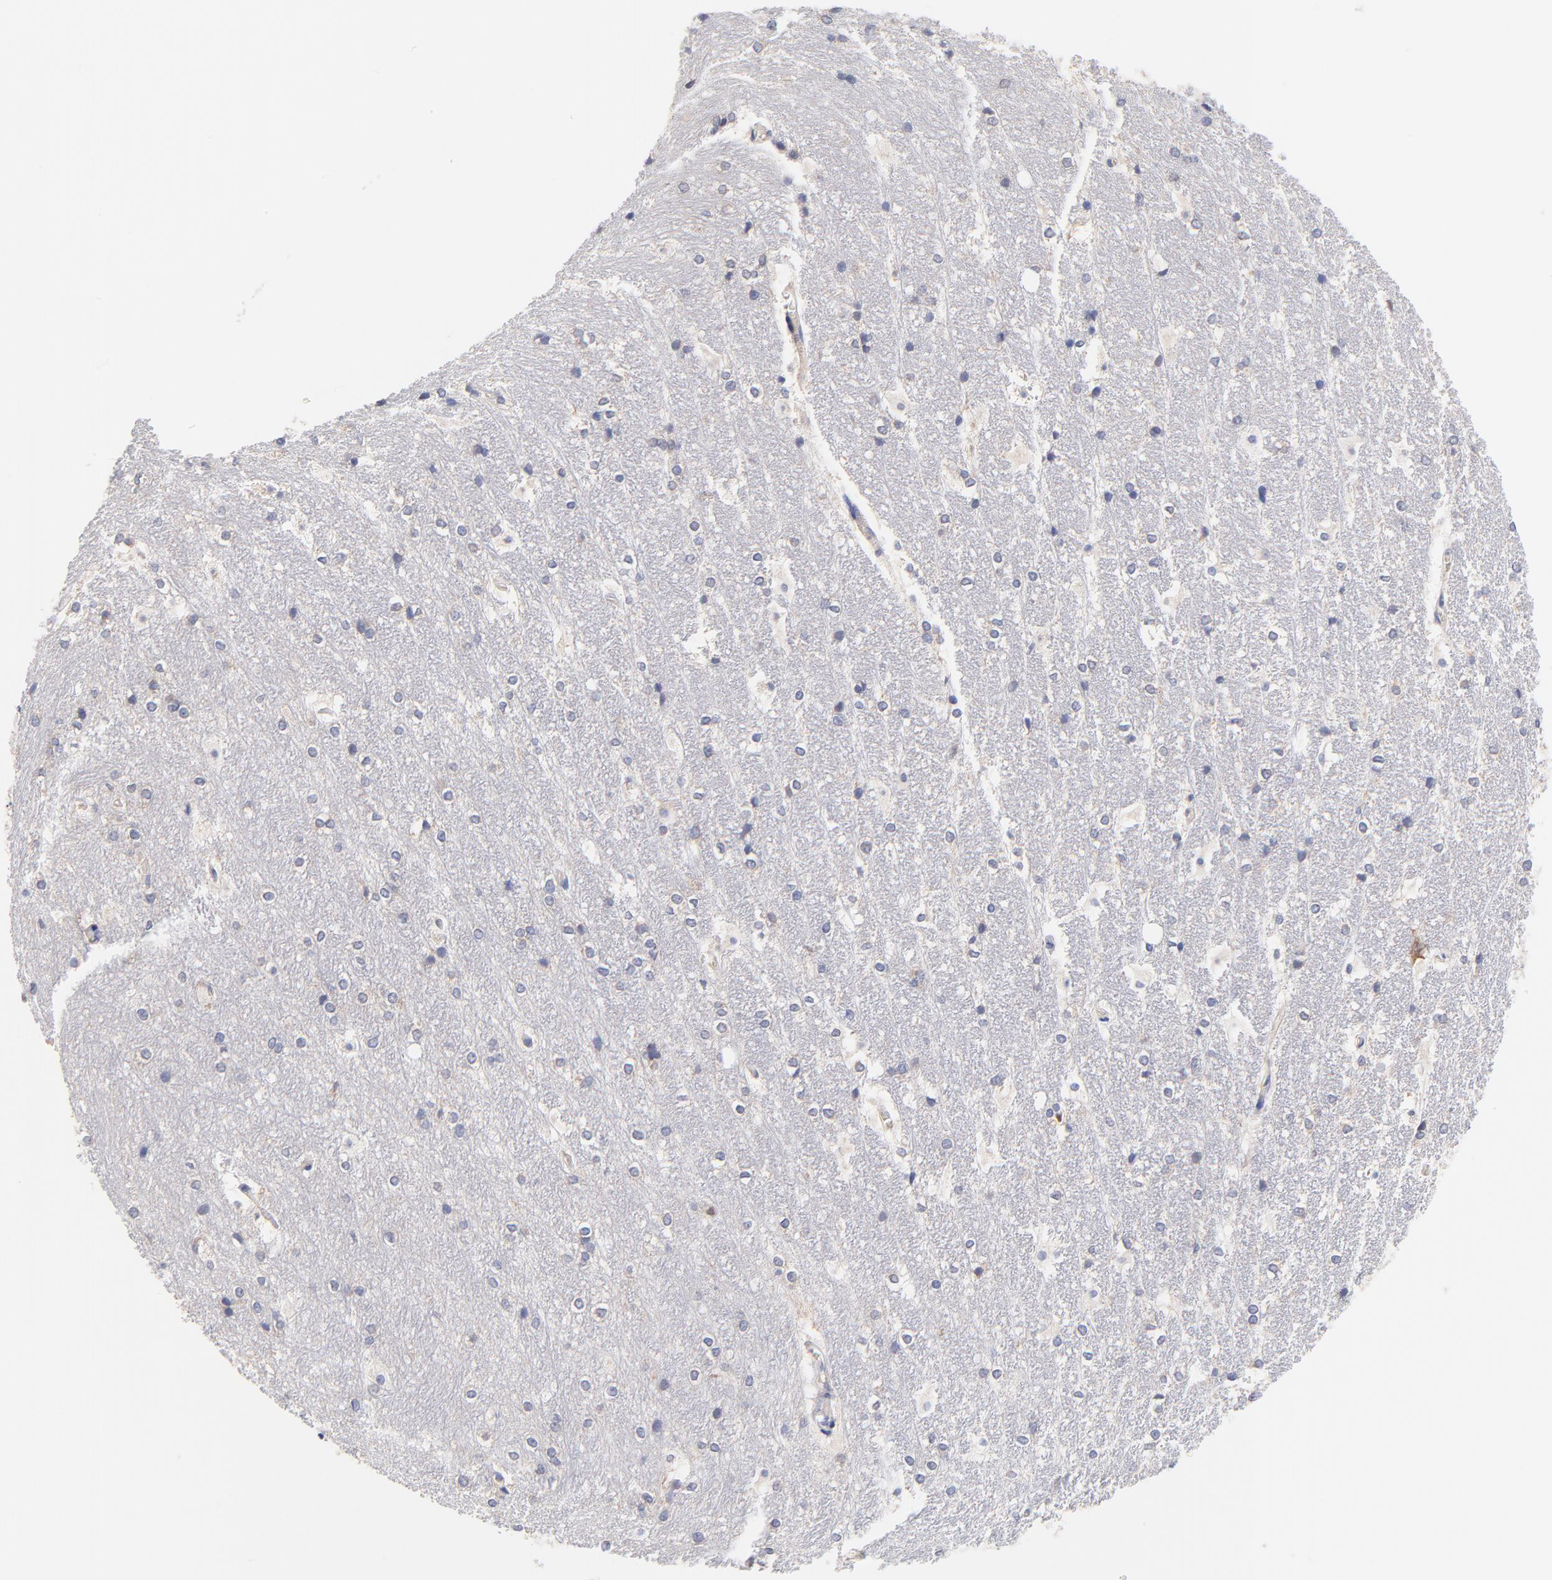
{"staining": {"intensity": "negative", "quantity": "none", "location": "none"}, "tissue": "hippocampus", "cell_type": "Glial cells", "image_type": "normal", "snomed": [{"axis": "morphology", "description": "Normal tissue, NOS"}, {"axis": "topography", "description": "Hippocampus"}], "caption": "Hippocampus was stained to show a protein in brown. There is no significant positivity in glial cells. Brightfield microscopy of IHC stained with DAB (3,3'-diaminobenzidine) (brown) and hematoxylin (blue), captured at high magnification.", "gene": "TNFRSF13C", "patient": {"sex": "female", "age": 19}}